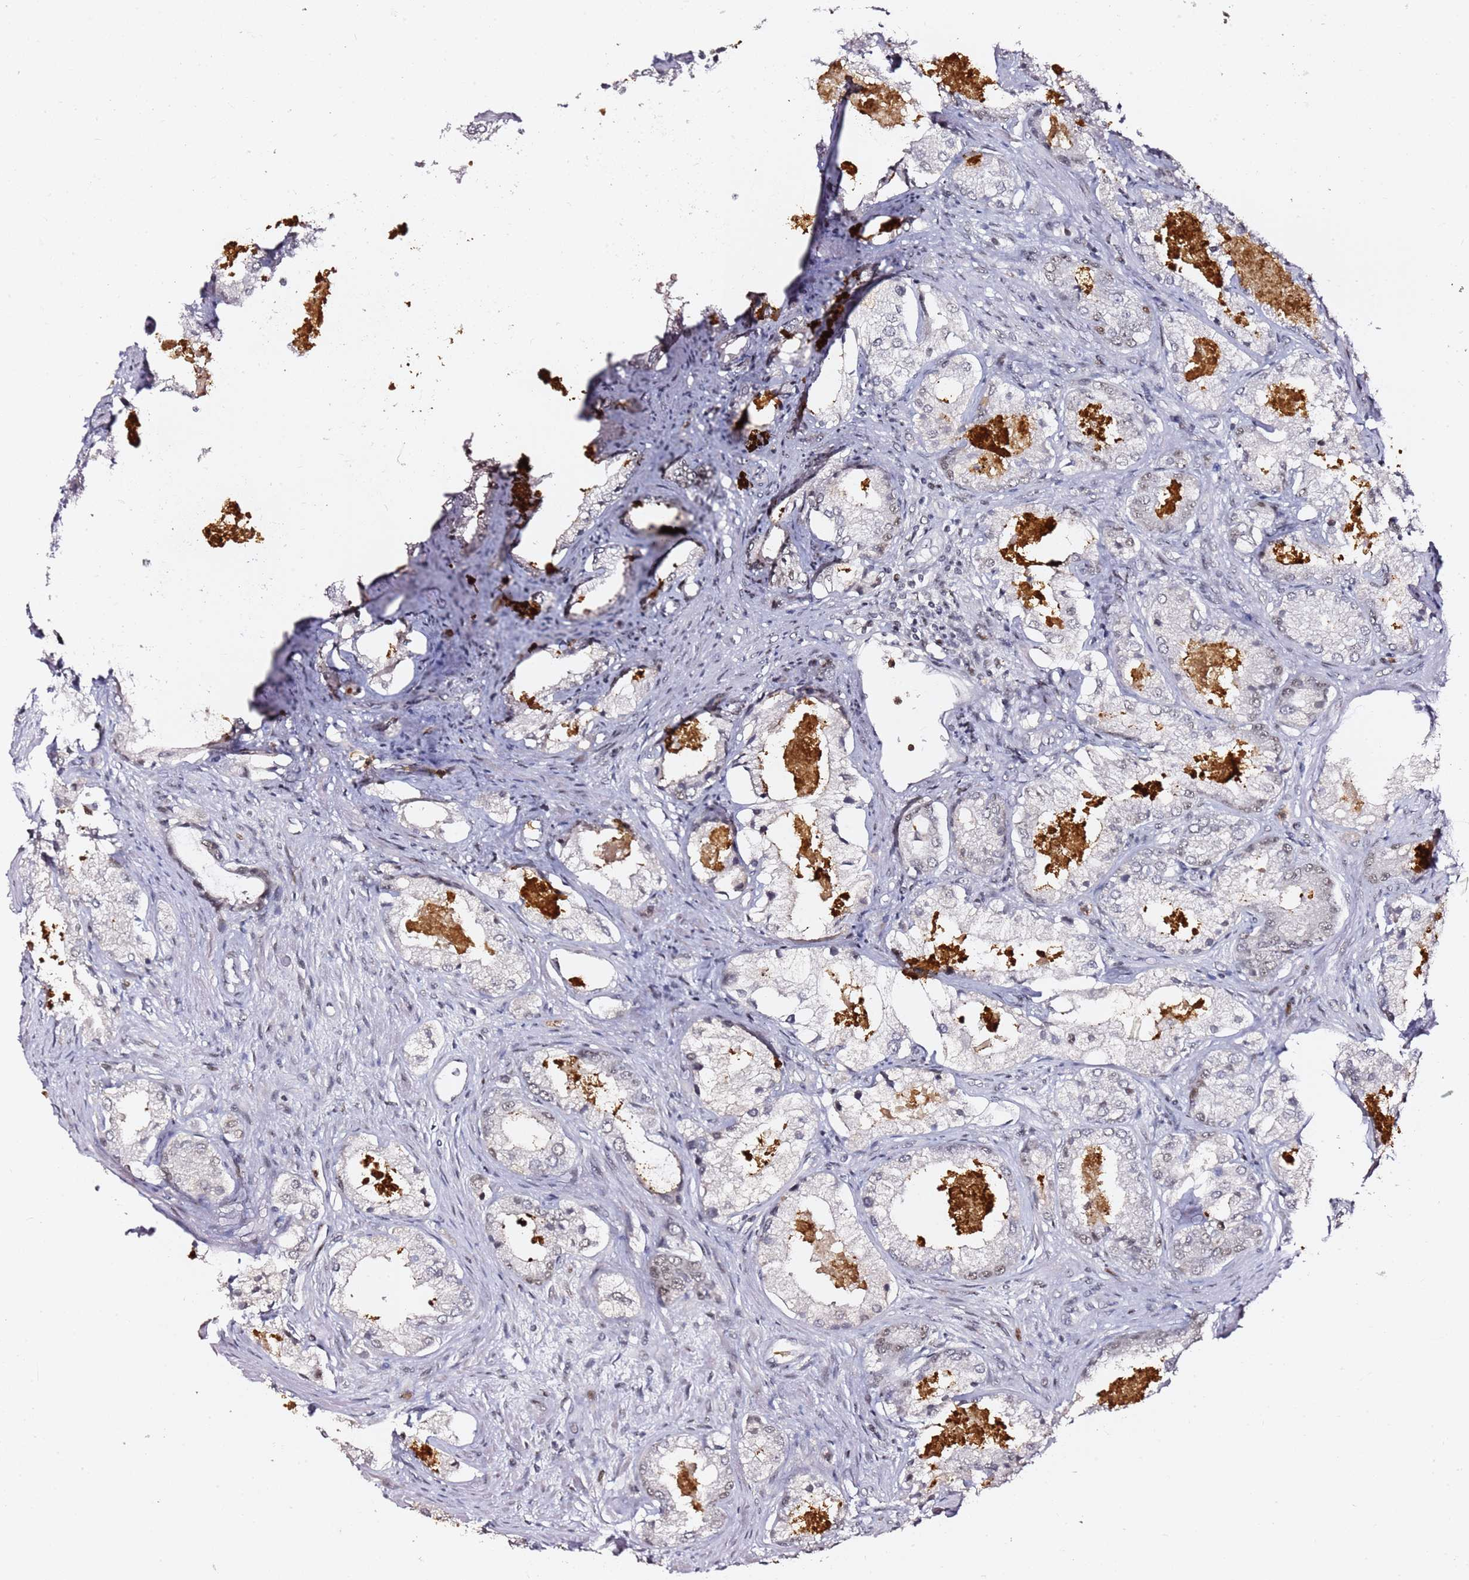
{"staining": {"intensity": "weak", "quantity": "<25%", "location": "nuclear"}, "tissue": "prostate cancer", "cell_type": "Tumor cells", "image_type": "cancer", "snomed": [{"axis": "morphology", "description": "Adenocarcinoma, Low grade"}, {"axis": "topography", "description": "Prostate"}], "caption": "Protein analysis of prostate low-grade adenocarcinoma displays no significant positivity in tumor cells.", "gene": "FCF1", "patient": {"sex": "male", "age": 68}}